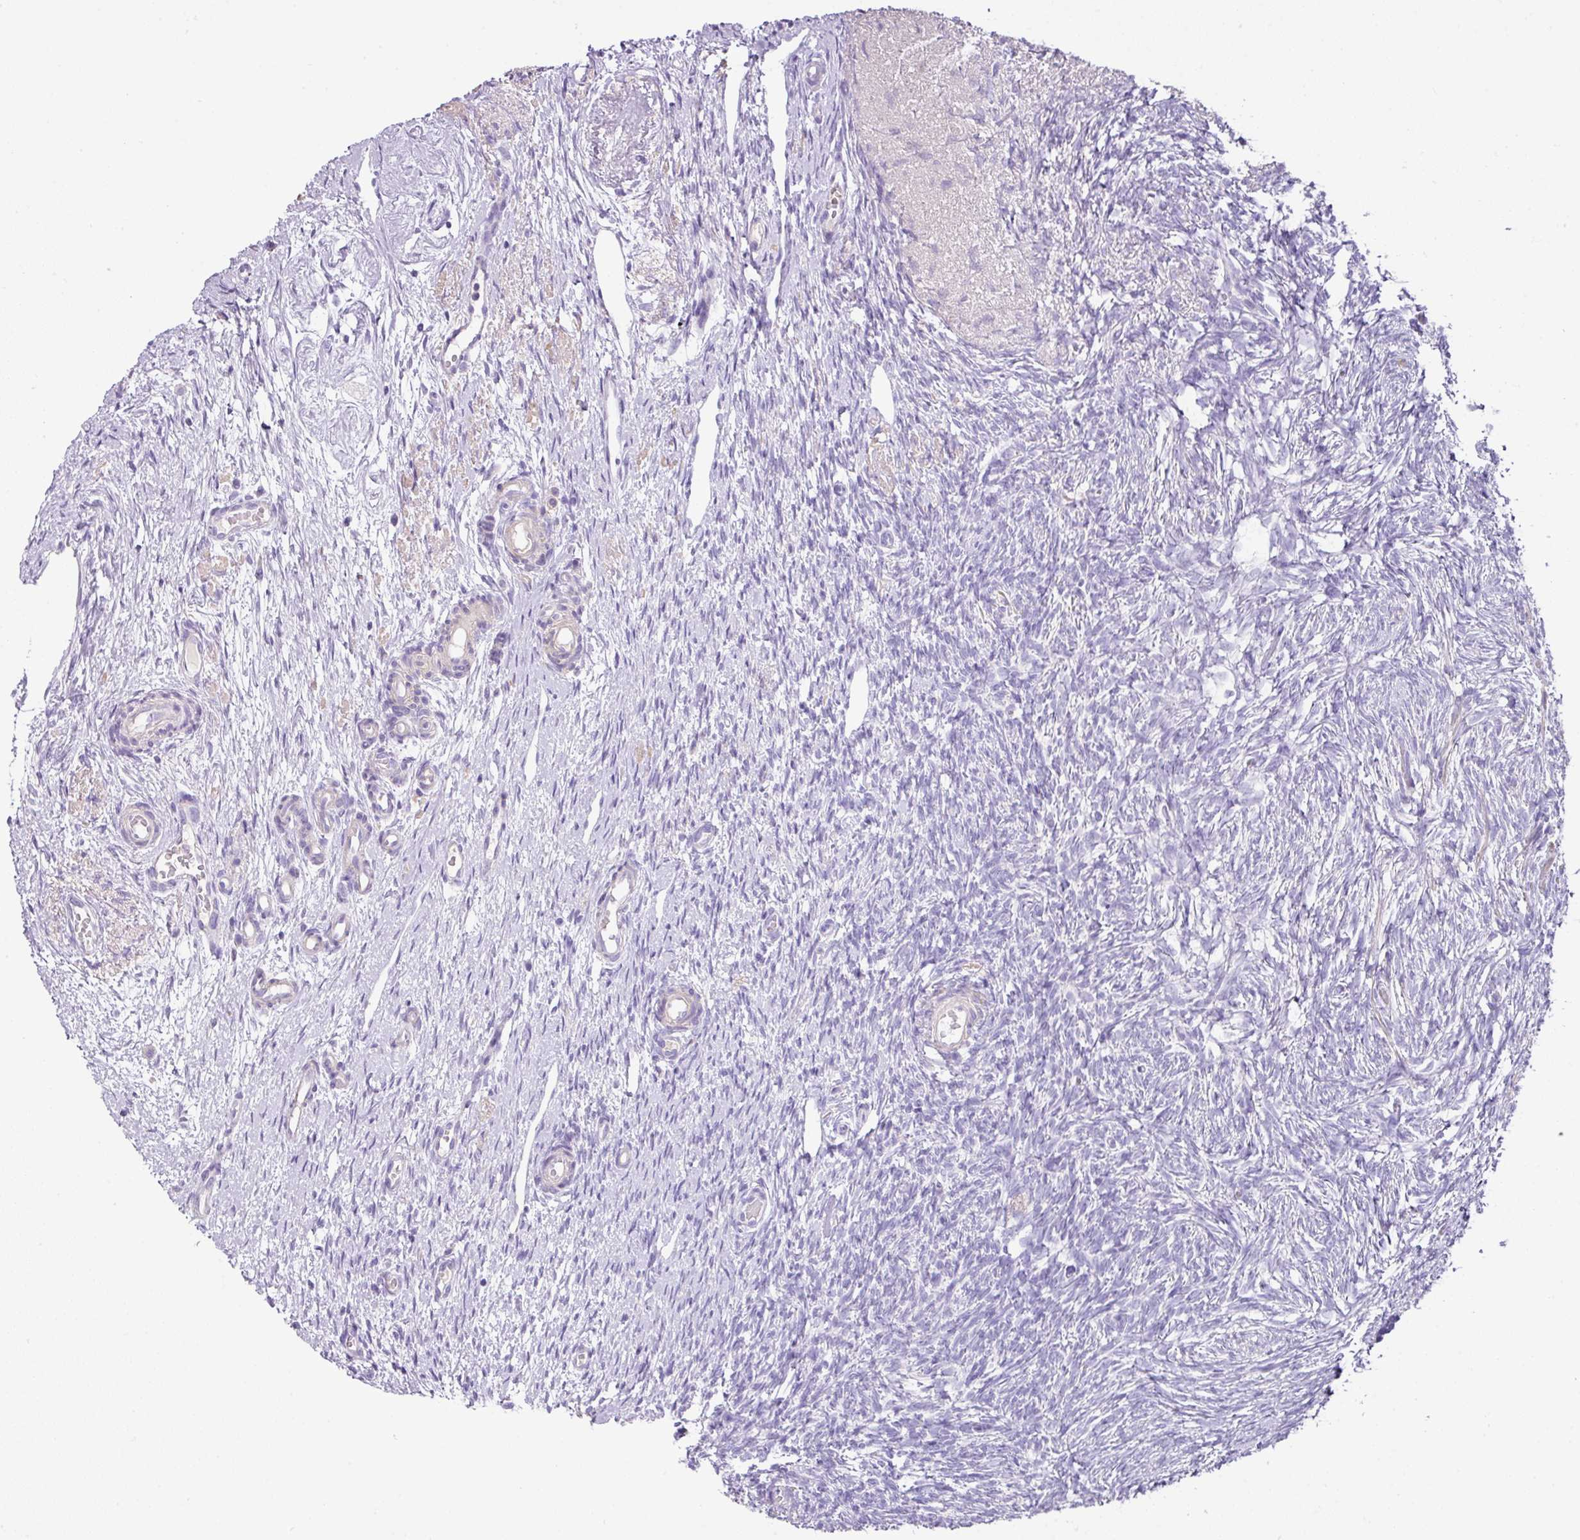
{"staining": {"intensity": "negative", "quantity": "none", "location": "none"}, "tissue": "ovary", "cell_type": "Ovarian stroma cells", "image_type": "normal", "snomed": [{"axis": "morphology", "description": "Normal tissue, NOS"}, {"axis": "topography", "description": "Ovary"}], "caption": "Immunohistochemistry (IHC) histopathology image of benign ovary stained for a protein (brown), which reveals no positivity in ovarian stroma cells. (Stains: DAB immunohistochemistry with hematoxylin counter stain, Microscopy: brightfield microscopy at high magnification).", "gene": "TARM1", "patient": {"sex": "female", "age": 51}}